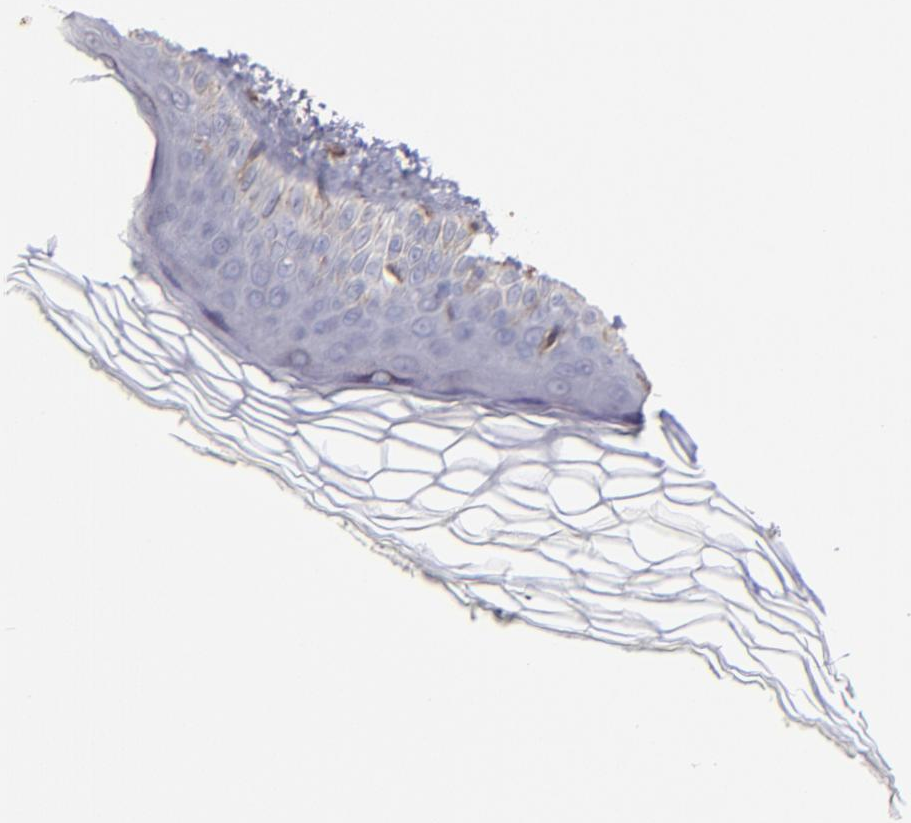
{"staining": {"intensity": "moderate", "quantity": ">75%", "location": "cytoplasmic/membranous"}, "tissue": "skin", "cell_type": "Fibroblasts", "image_type": "normal", "snomed": [{"axis": "morphology", "description": "Normal tissue, NOS"}, {"axis": "topography", "description": "Skin"}], "caption": "This photomicrograph reveals immunohistochemistry staining of normal human skin, with medium moderate cytoplasmic/membranous expression in approximately >75% of fibroblasts.", "gene": "ABCC1", "patient": {"sex": "female", "age": 19}}